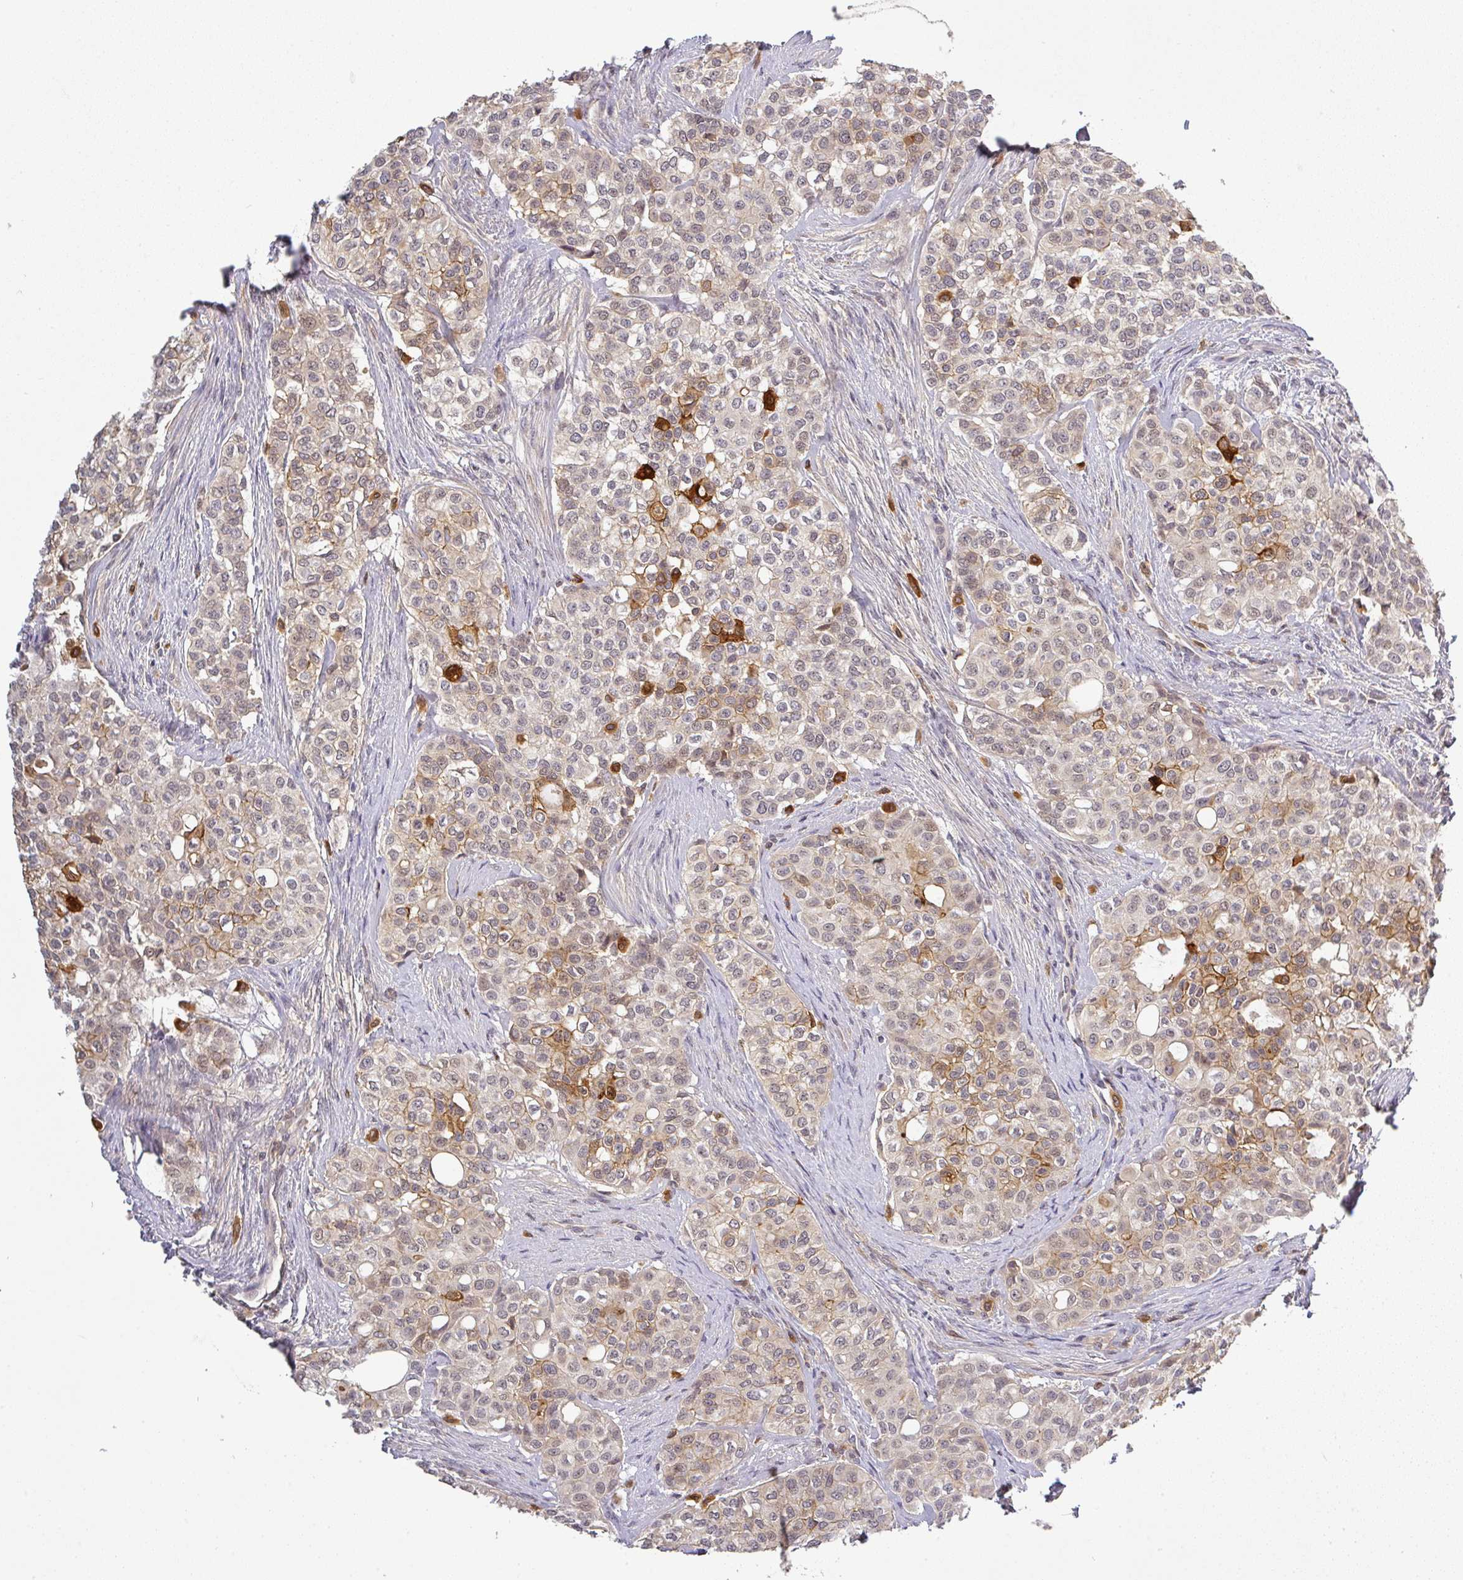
{"staining": {"intensity": "moderate", "quantity": "<25%", "location": "cytoplasmic/membranous"}, "tissue": "head and neck cancer", "cell_type": "Tumor cells", "image_type": "cancer", "snomed": [{"axis": "morphology", "description": "Adenocarcinoma, NOS"}, {"axis": "topography", "description": "Head-Neck"}], "caption": "Head and neck cancer was stained to show a protein in brown. There is low levels of moderate cytoplasmic/membranous staining in approximately <25% of tumor cells. Immunohistochemistry stains the protein of interest in brown and the nuclei are stained blue.", "gene": "FAM153A", "patient": {"sex": "male", "age": 81}}